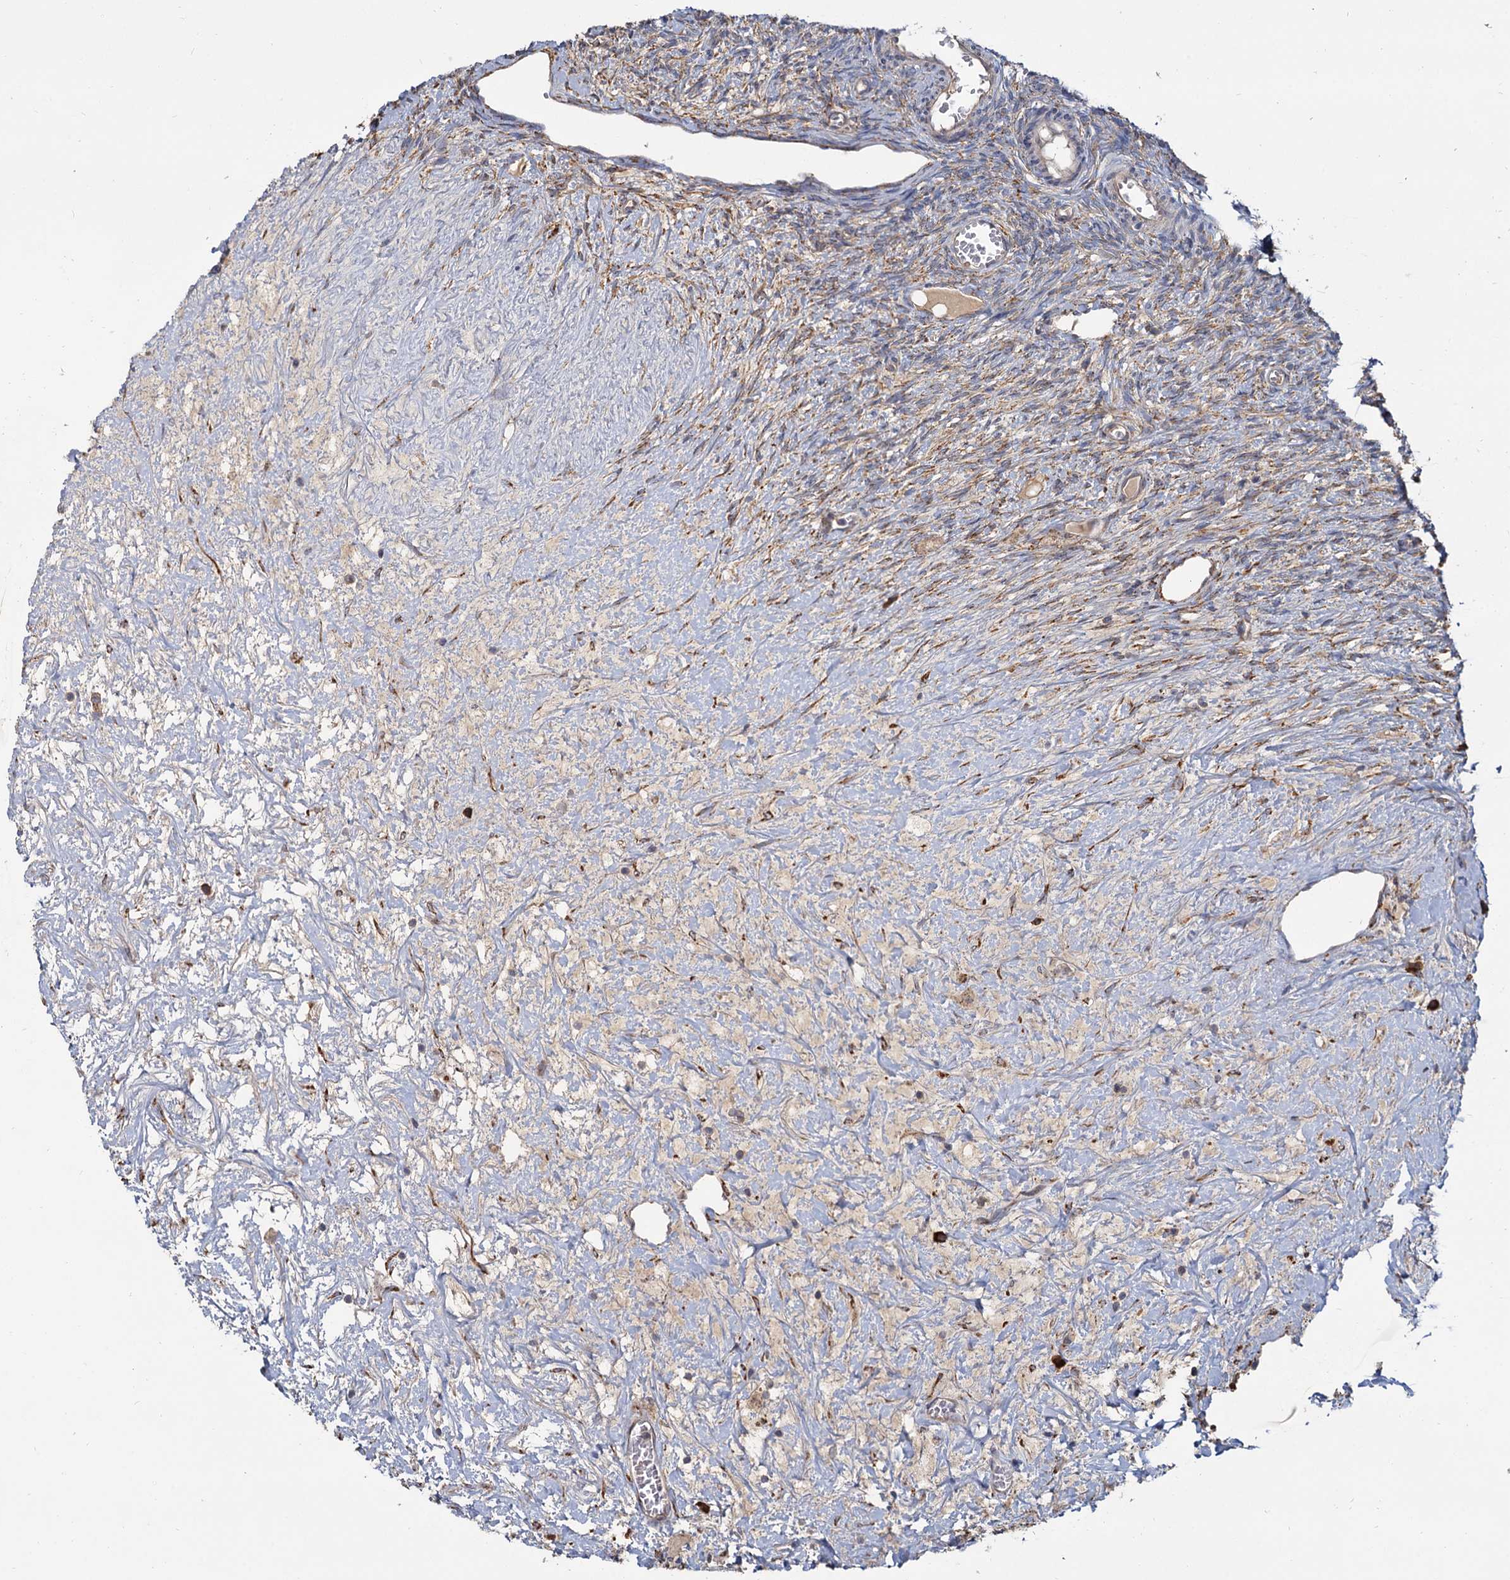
{"staining": {"intensity": "moderate", "quantity": "25%-75%", "location": "cytoplasmic/membranous"}, "tissue": "ovary", "cell_type": "Ovarian stroma cells", "image_type": "normal", "snomed": [{"axis": "morphology", "description": "Normal tissue, NOS"}, {"axis": "topography", "description": "Ovary"}], "caption": "The image displays immunohistochemical staining of normal ovary. There is moderate cytoplasmic/membranous staining is identified in about 25%-75% of ovarian stroma cells. The protein is stained brown, and the nuclei are stained in blue (DAB IHC with brightfield microscopy, high magnification).", "gene": "LRRC51", "patient": {"sex": "female", "age": 44}}